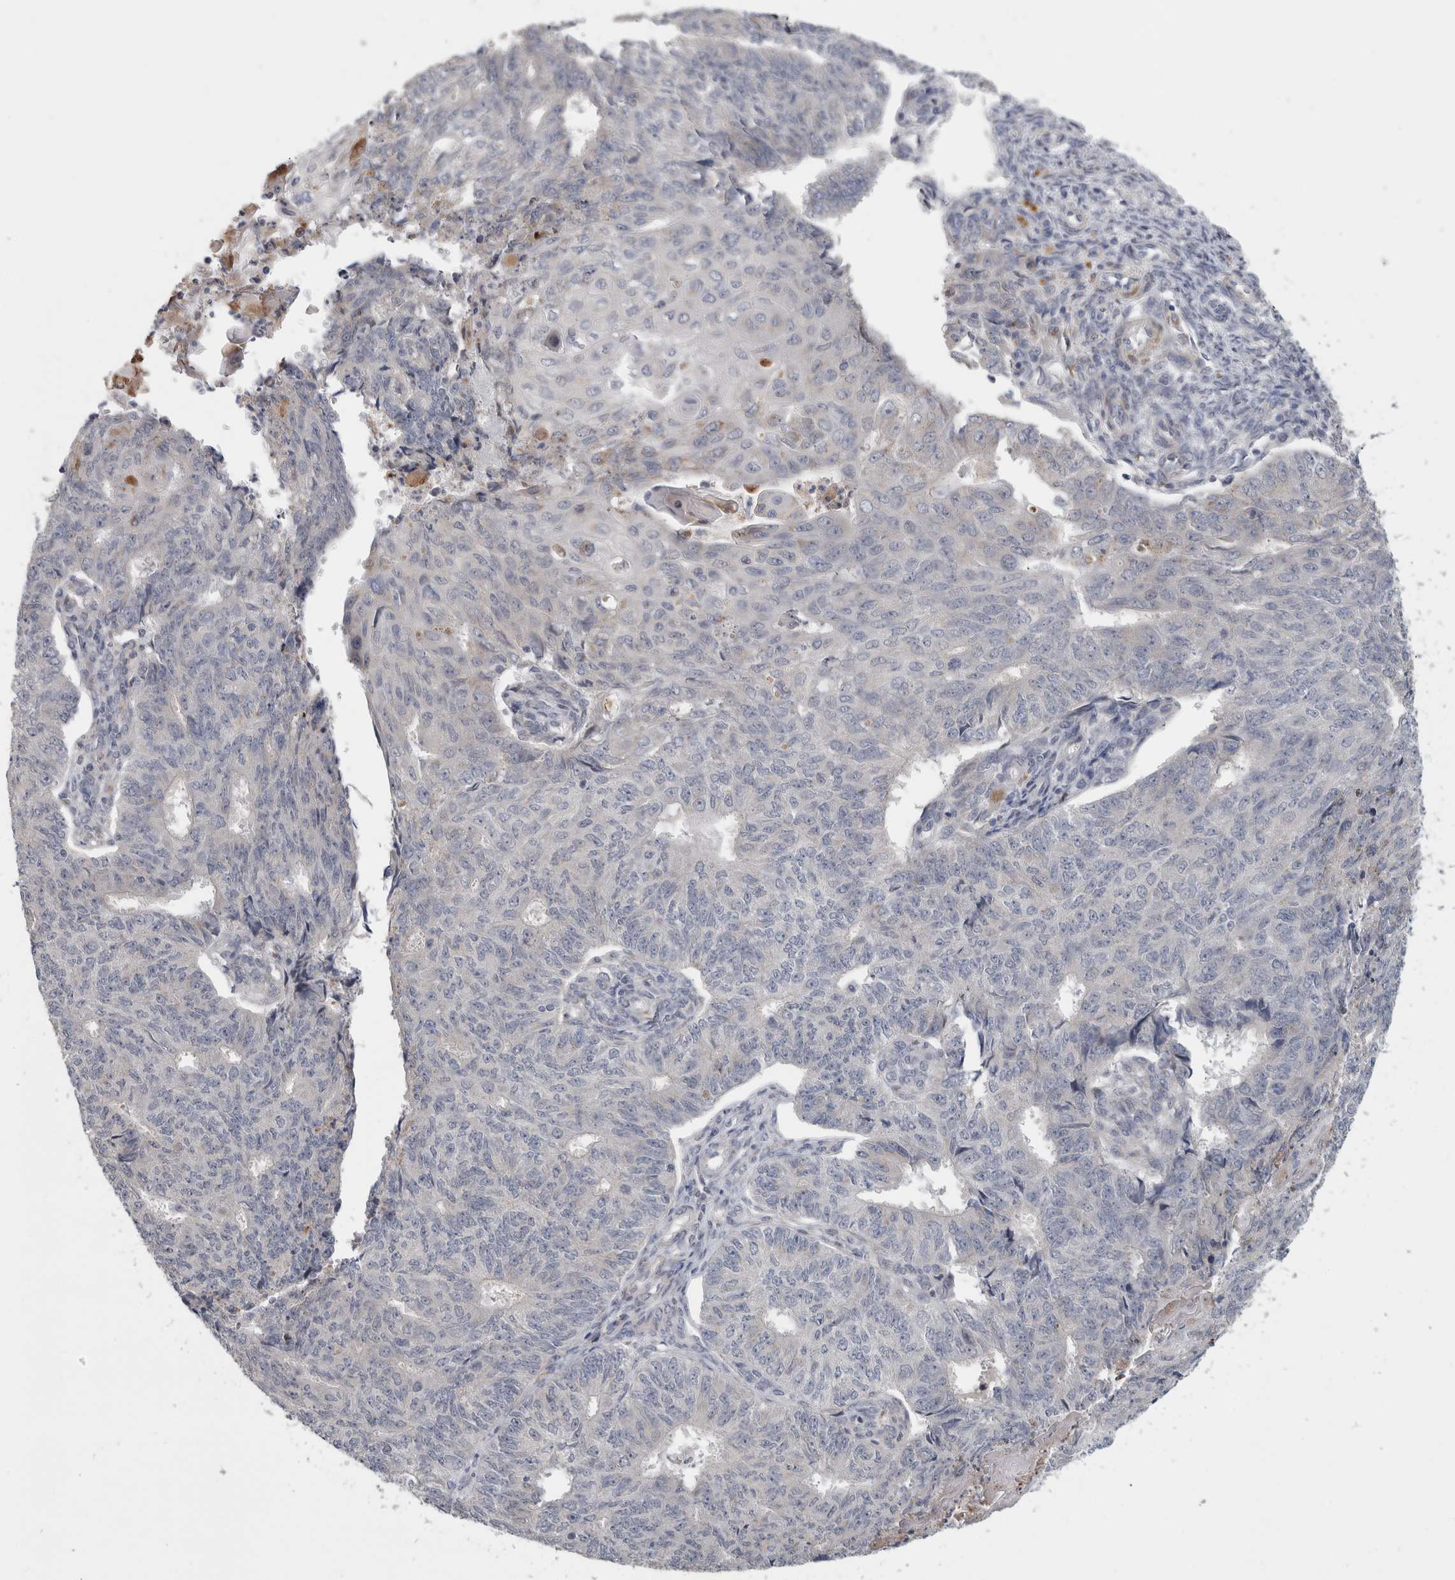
{"staining": {"intensity": "negative", "quantity": "none", "location": "none"}, "tissue": "endometrial cancer", "cell_type": "Tumor cells", "image_type": "cancer", "snomed": [{"axis": "morphology", "description": "Adenocarcinoma, NOS"}, {"axis": "topography", "description": "Endometrium"}], "caption": "An IHC histopathology image of endometrial adenocarcinoma is shown. There is no staining in tumor cells of endometrial adenocarcinoma.", "gene": "MGAT1", "patient": {"sex": "female", "age": 32}}